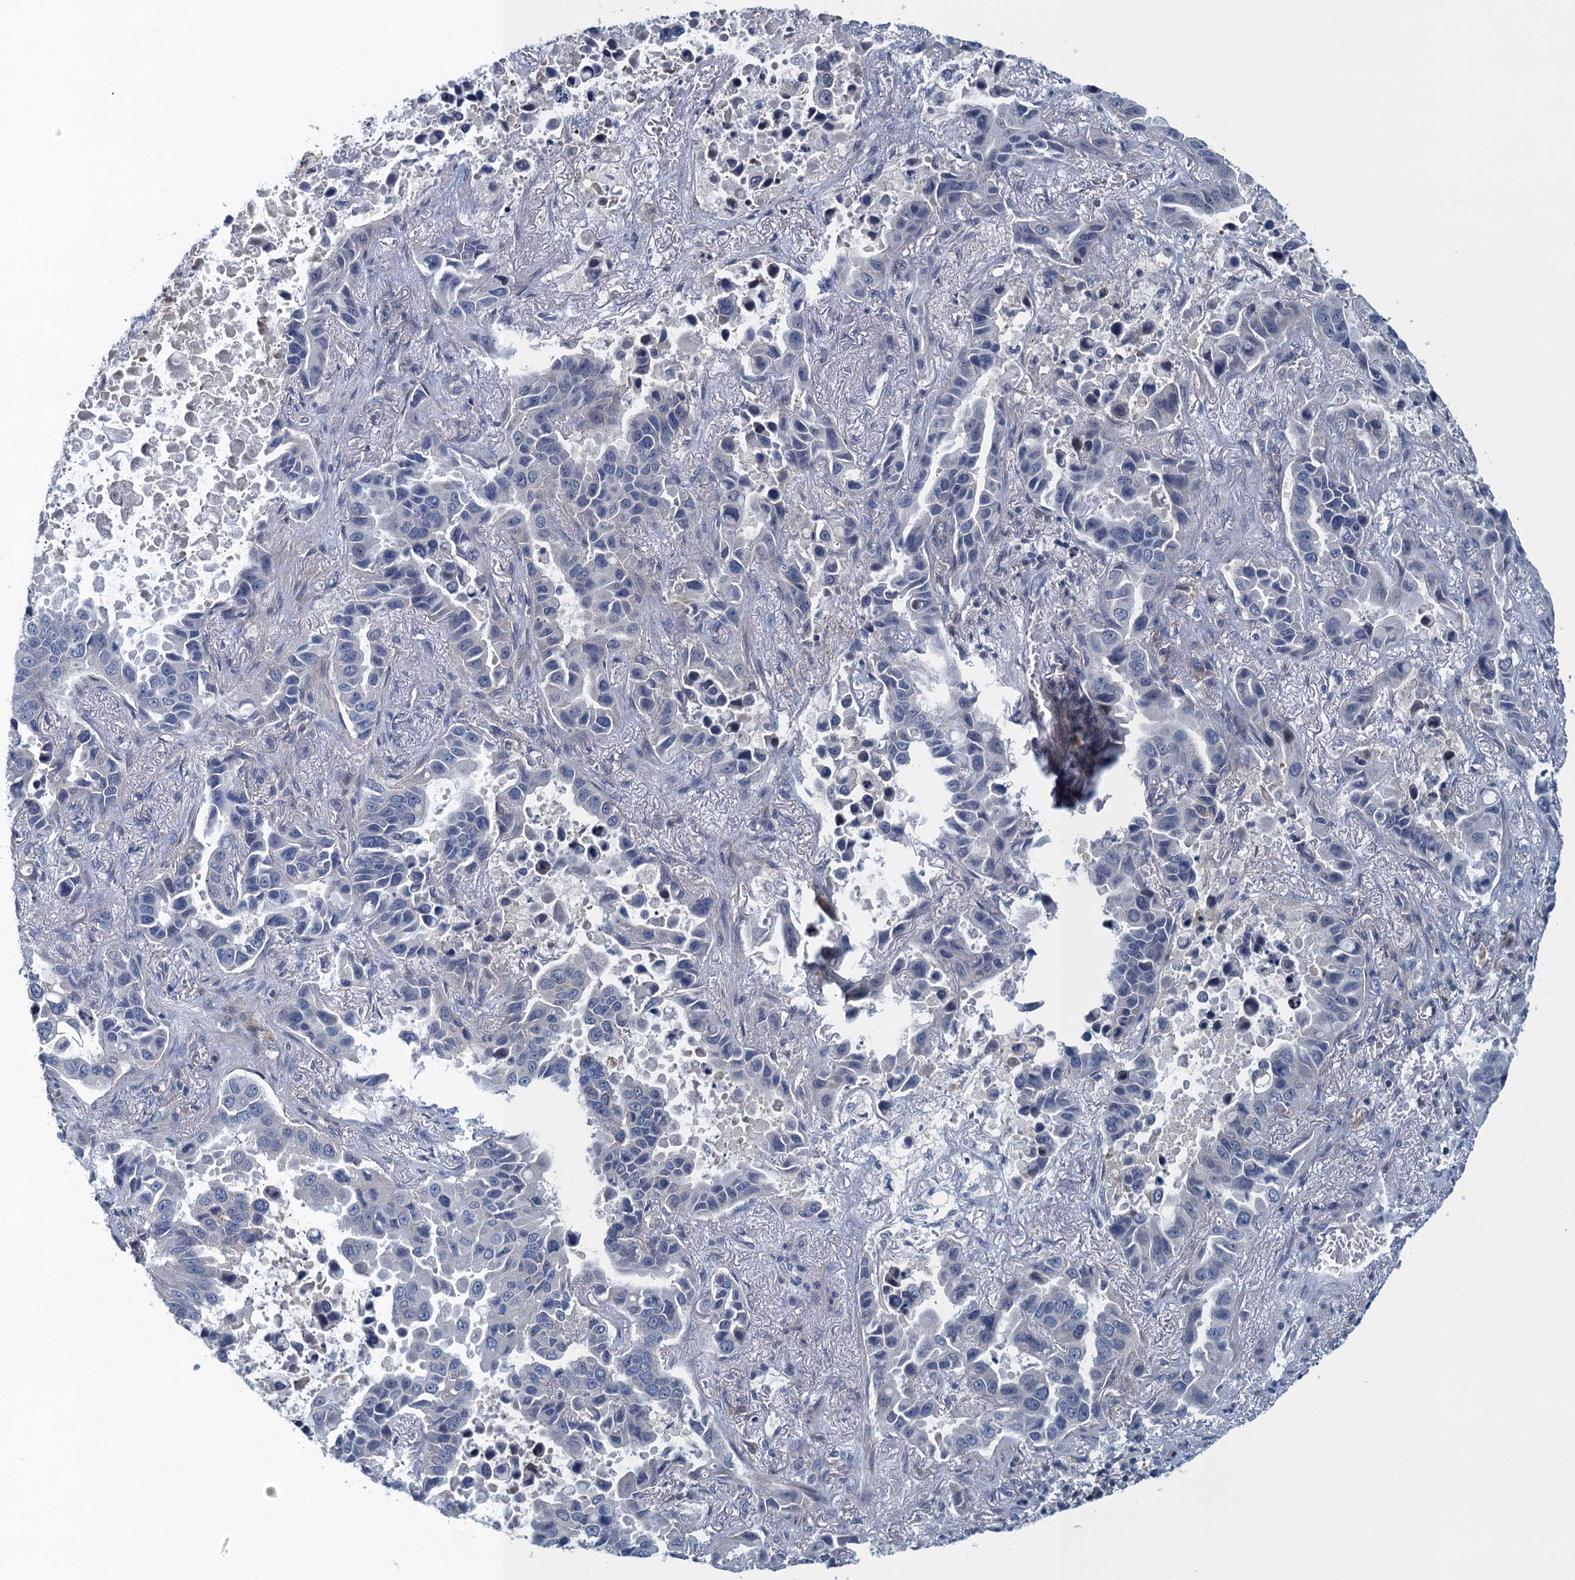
{"staining": {"intensity": "weak", "quantity": "<25%", "location": "cytoplasmic/membranous"}, "tissue": "lung cancer", "cell_type": "Tumor cells", "image_type": "cancer", "snomed": [{"axis": "morphology", "description": "Adenocarcinoma, NOS"}, {"axis": "topography", "description": "Lung"}], "caption": "There is no significant staining in tumor cells of lung cancer (adenocarcinoma).", "gene": "NCKAP1L", "patient": {"sex": "male", "age": 64}}